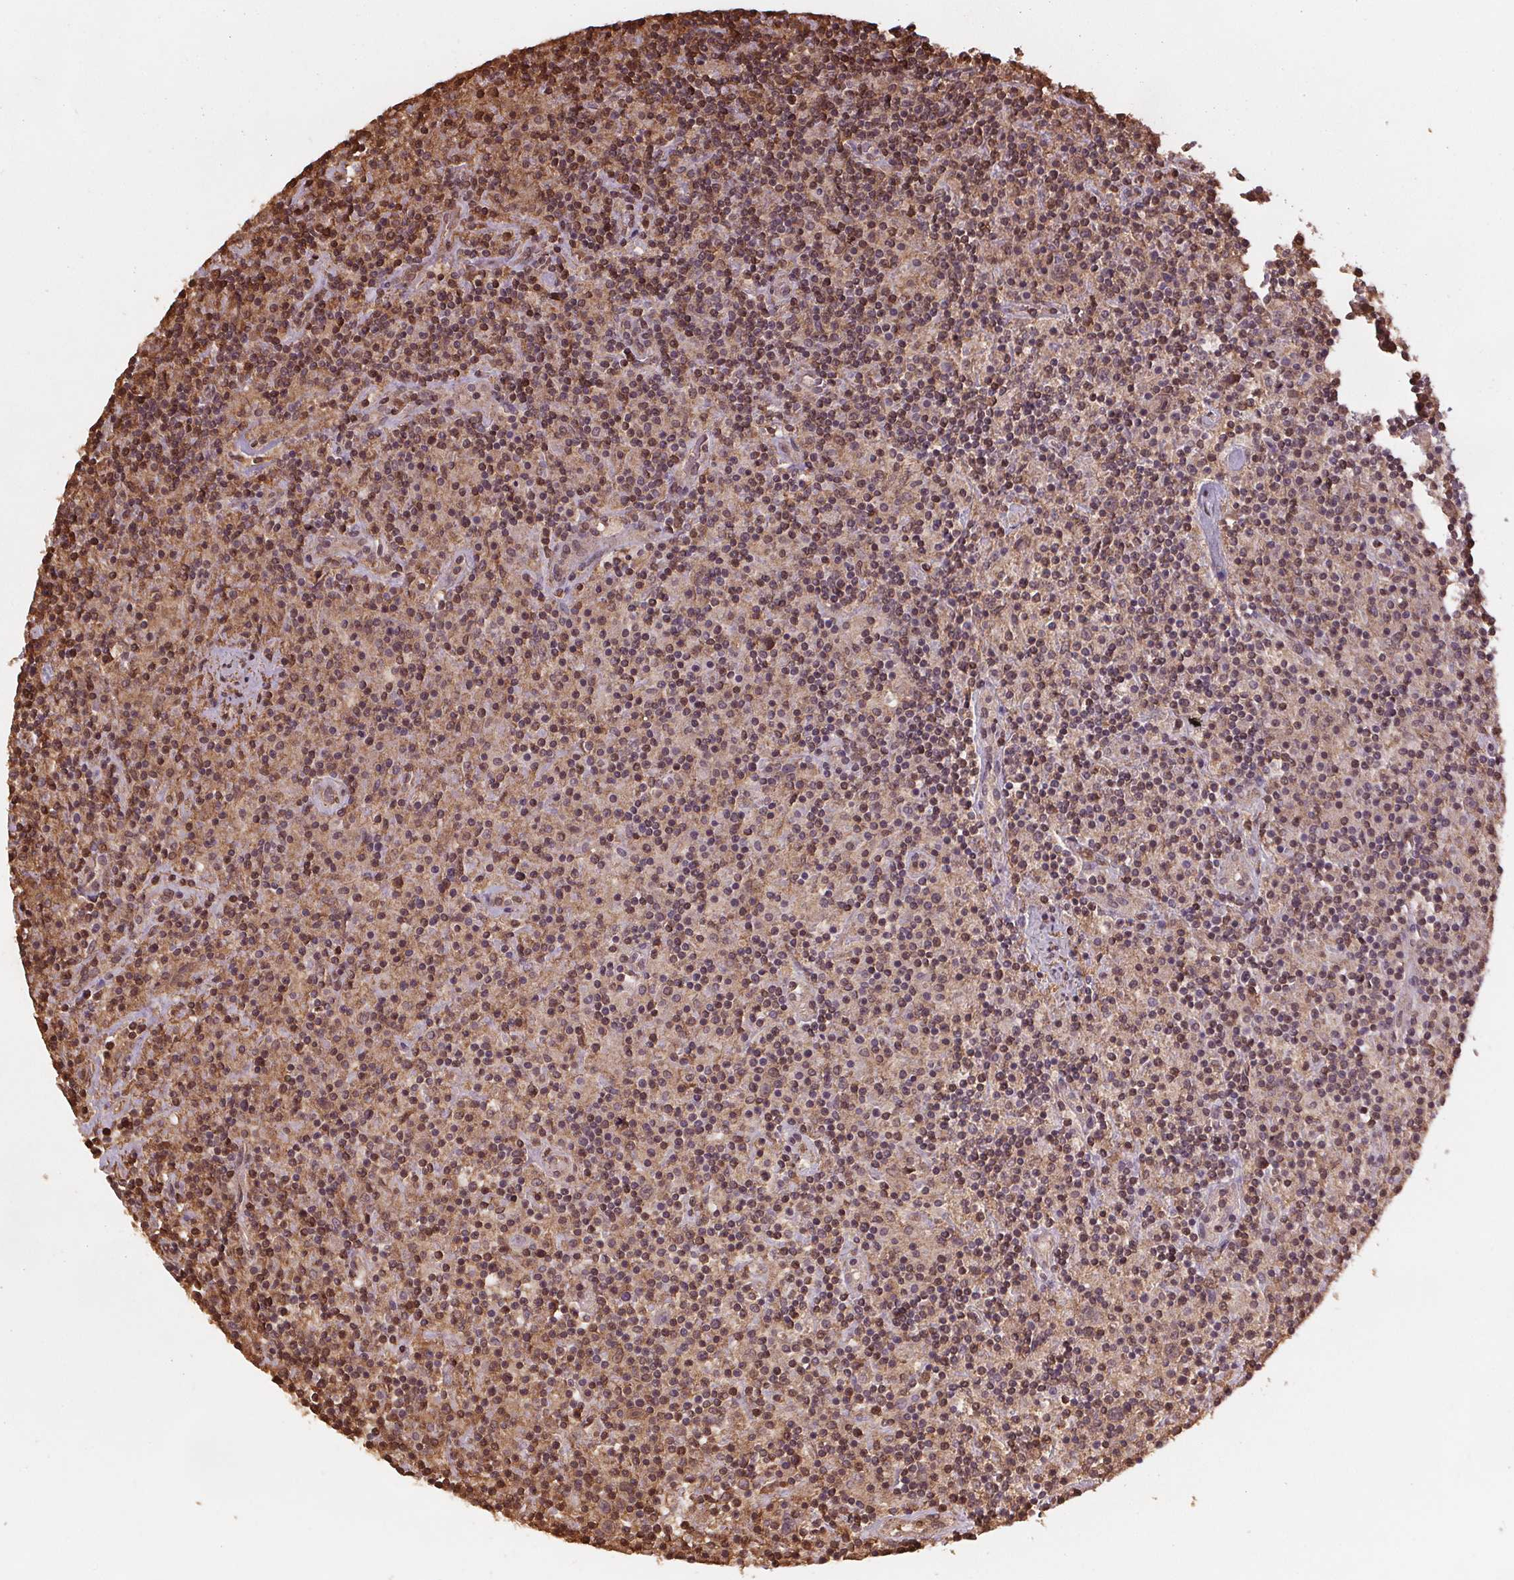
{"staining": {"intensity": "weak", "quantity": ">75%", "location": "cytoplasmic/membranous,nuclear"}, "tissue": "lymphoma", "cell_type": "Tumor cells", "image_type": "cancer", "snomed": [{"axis": "morphology", "description": "Hodgkin's disease, NOS"}, {"axis": "topography", "description": "Lymph node"}], "caption": "The immunohistochemical stain highlights weak cytoplasmic/membranous and nuclear positivity in tumor cells of lymphoma tissue. (DAB = brown stain, brightfield microscopy at high magnification).", "gene": "ENO1", "patient": {"sex": "male", "age": 70}}